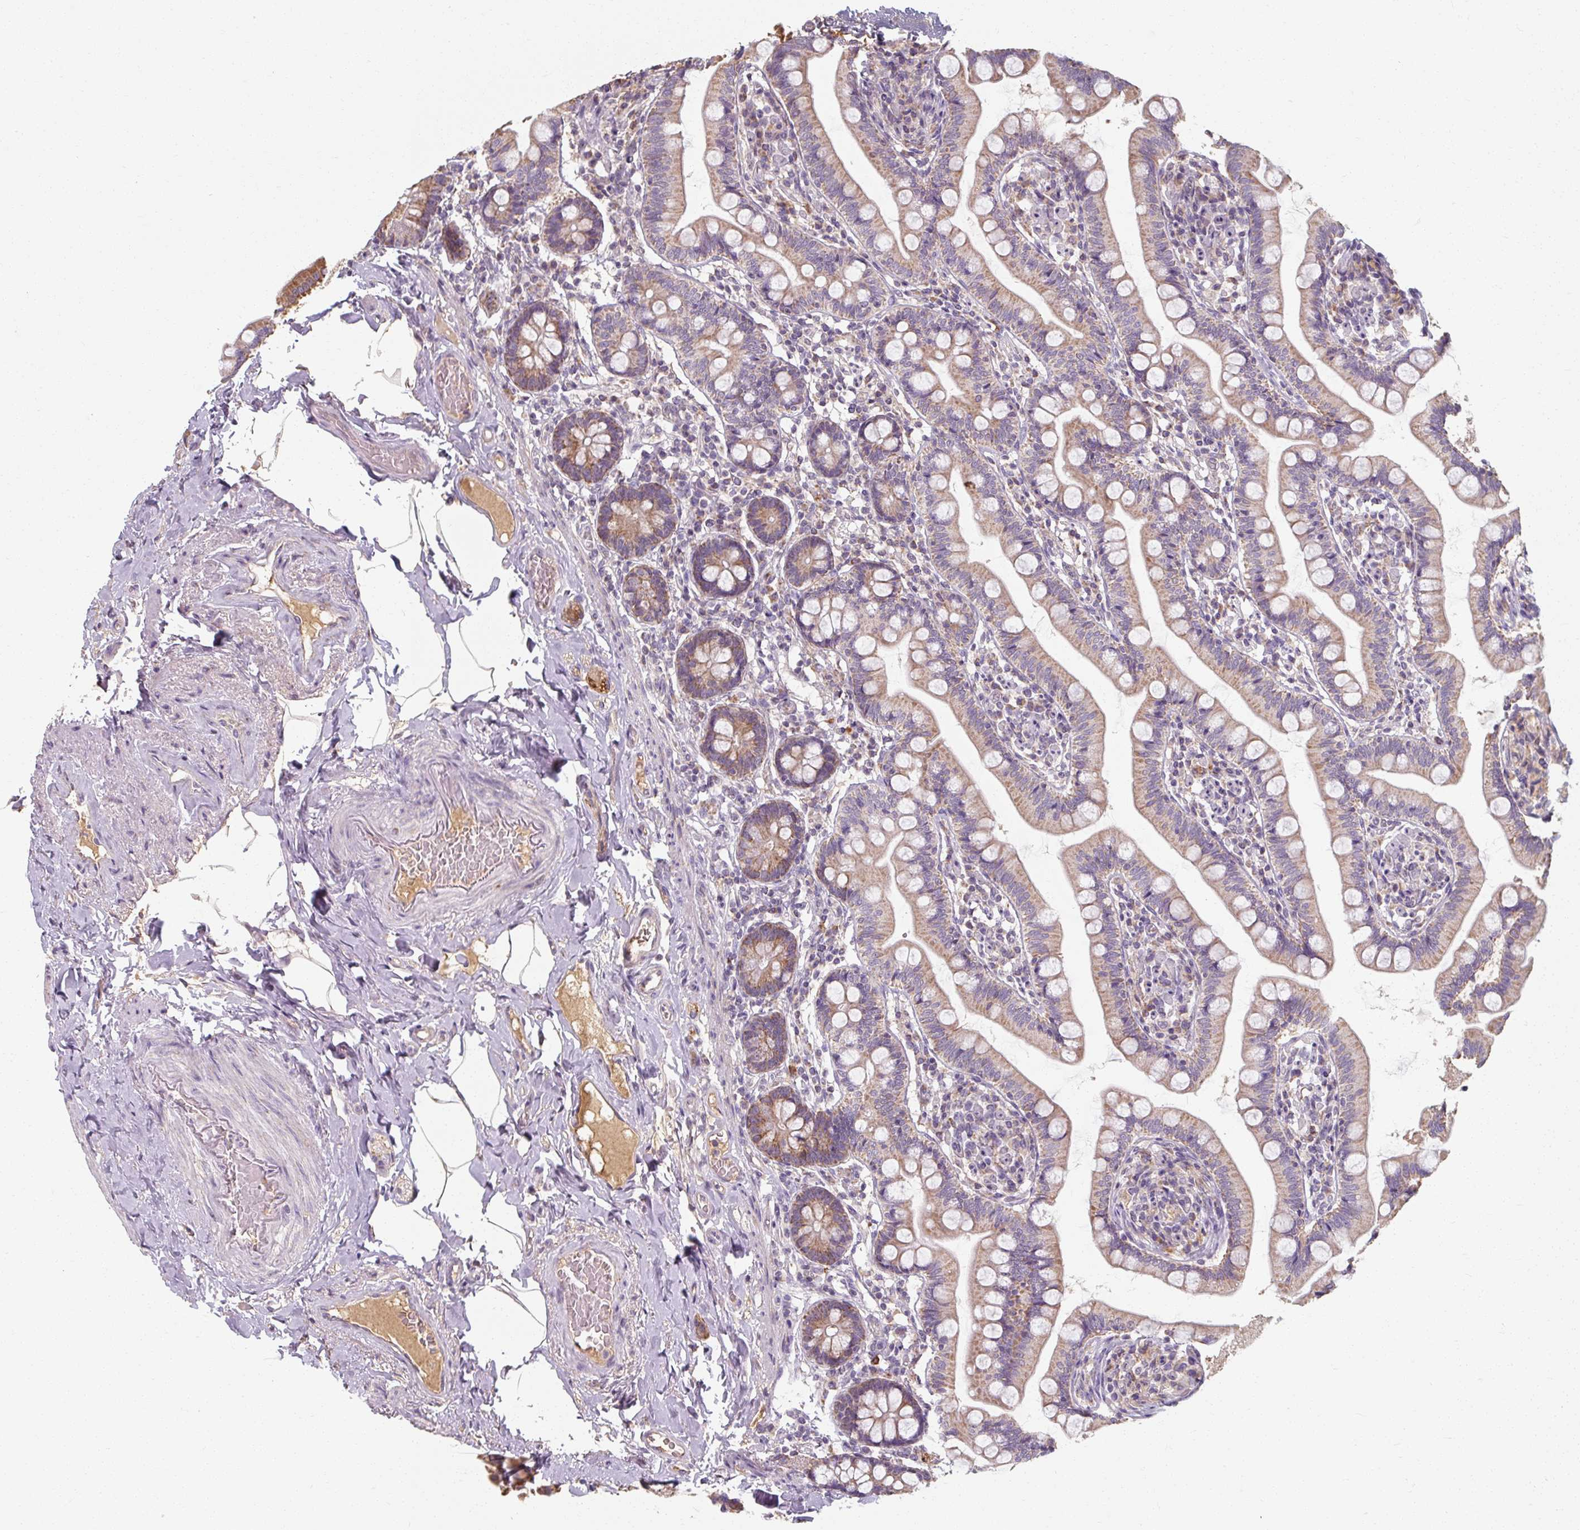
{"staining": {"intensity": "moderate", "quantity": ">75%", "location": "cytoplasmic/membranous"}, "tissue": "small intestine", "cell_type": "Glandular cells", "image_type": "normal", "snomed": [{"axis": "morphology", "description": "Normal tissue, NOS"}, {"axis": "topography", "description": "Small intestine"}], "caption": "Immunohistochemical staining of unremarkable human small intestine displays >75% levels of moderate cytoplasmic/membranous protein positivity in about >75% of glandular cells.", "gene": "TSEN54", "patient": {"sex": "female", "age": 64}}